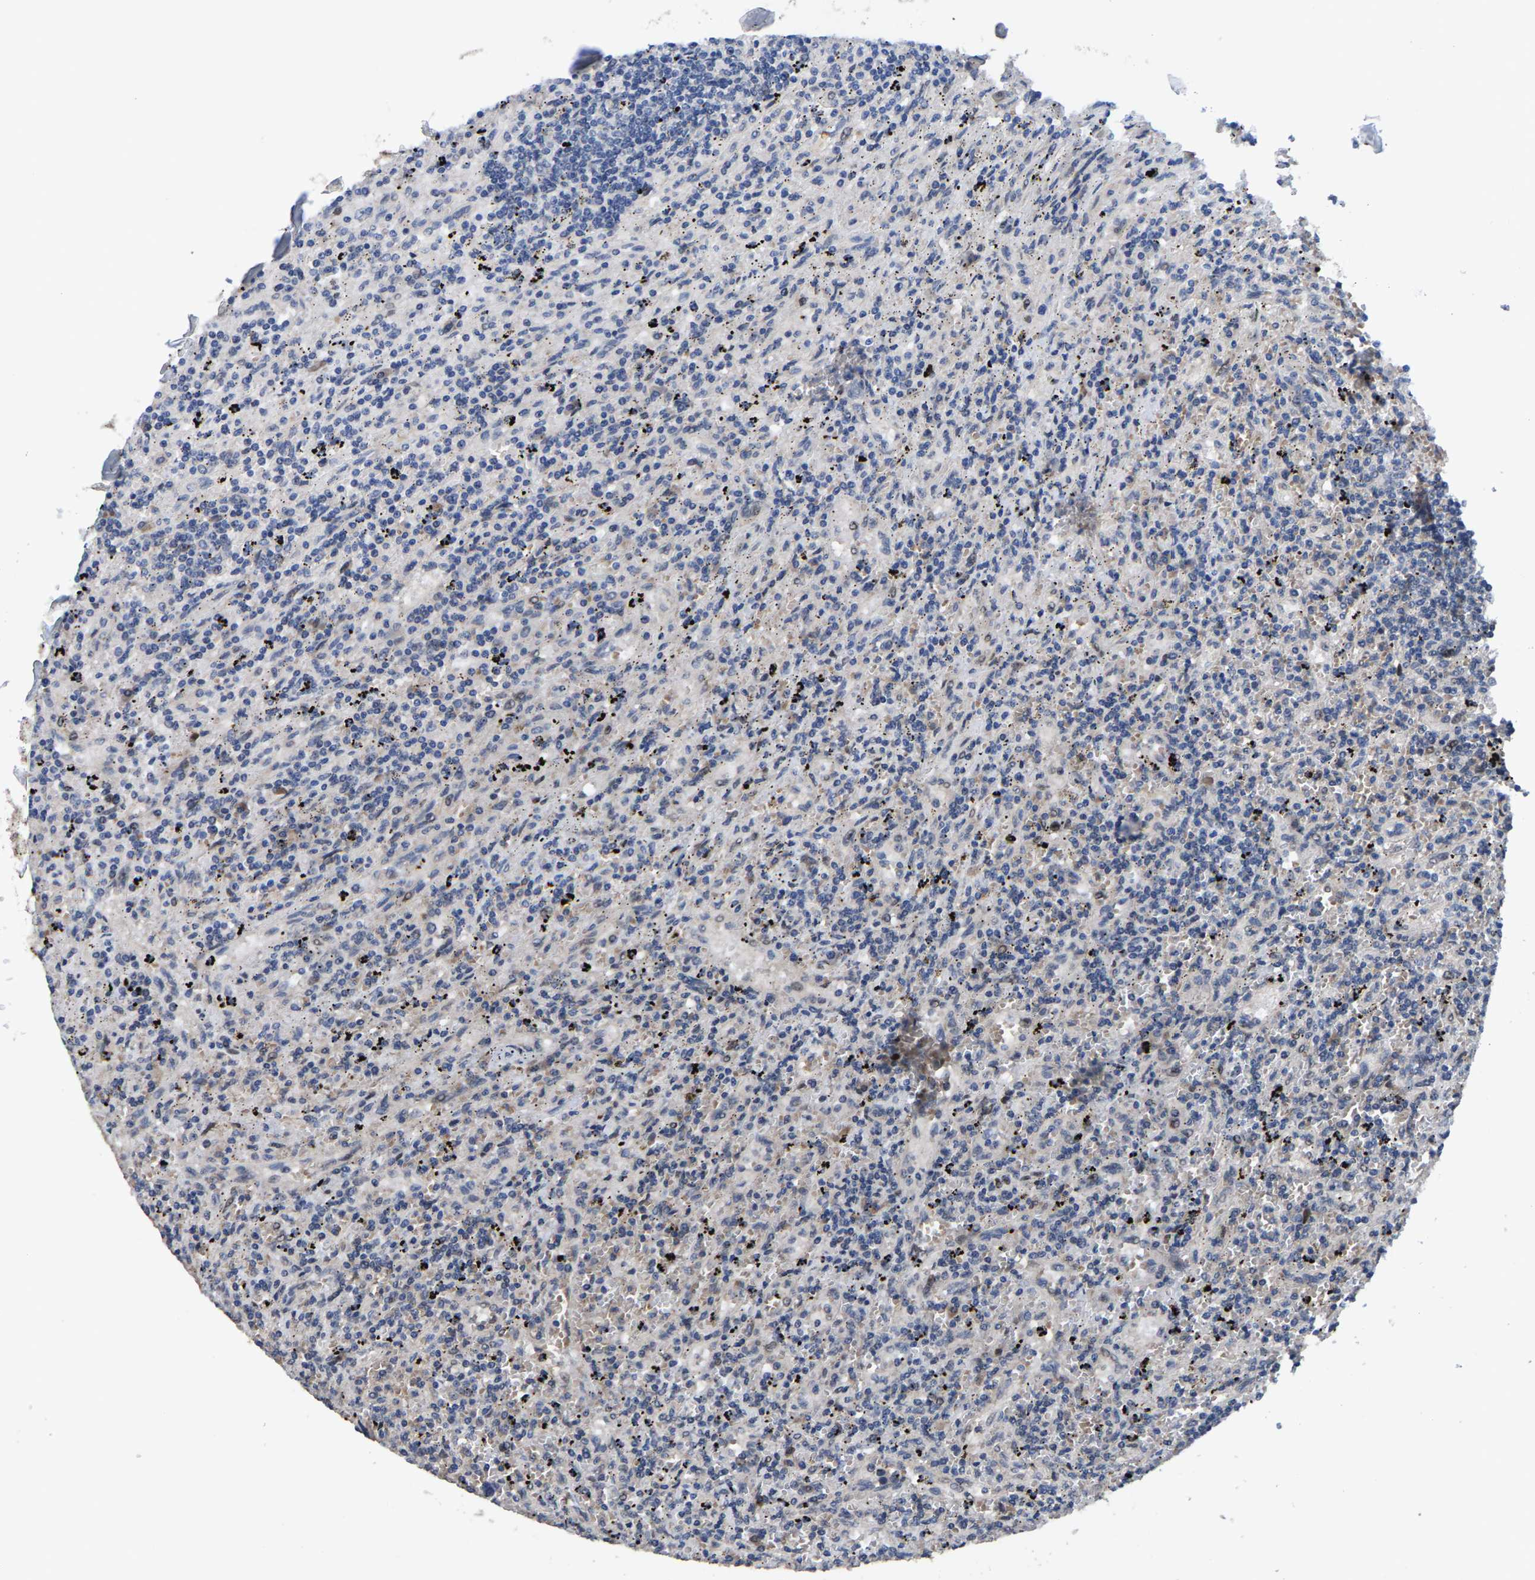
{"staining": {"intensity": "negative", "quantity": "none", "location": "none"}, "tissue": "lymphoma", "cell_type": "Tumor cells", "image_type": "cancer", "snomed": [{"axis": "morphology", "description": "Malignant lymphoma, non-Hodgkin's type, Low grade"}, {"axis": "topography", "description": "Spleen"}], "caption": "Immunohistochemical staining of human low-grade malignant lymphoma, non-Hodgkin's type shows no significant positivity in tumor cells.", "gene": "HAUS6", "patient": {"sex": "male", "age": 76}}